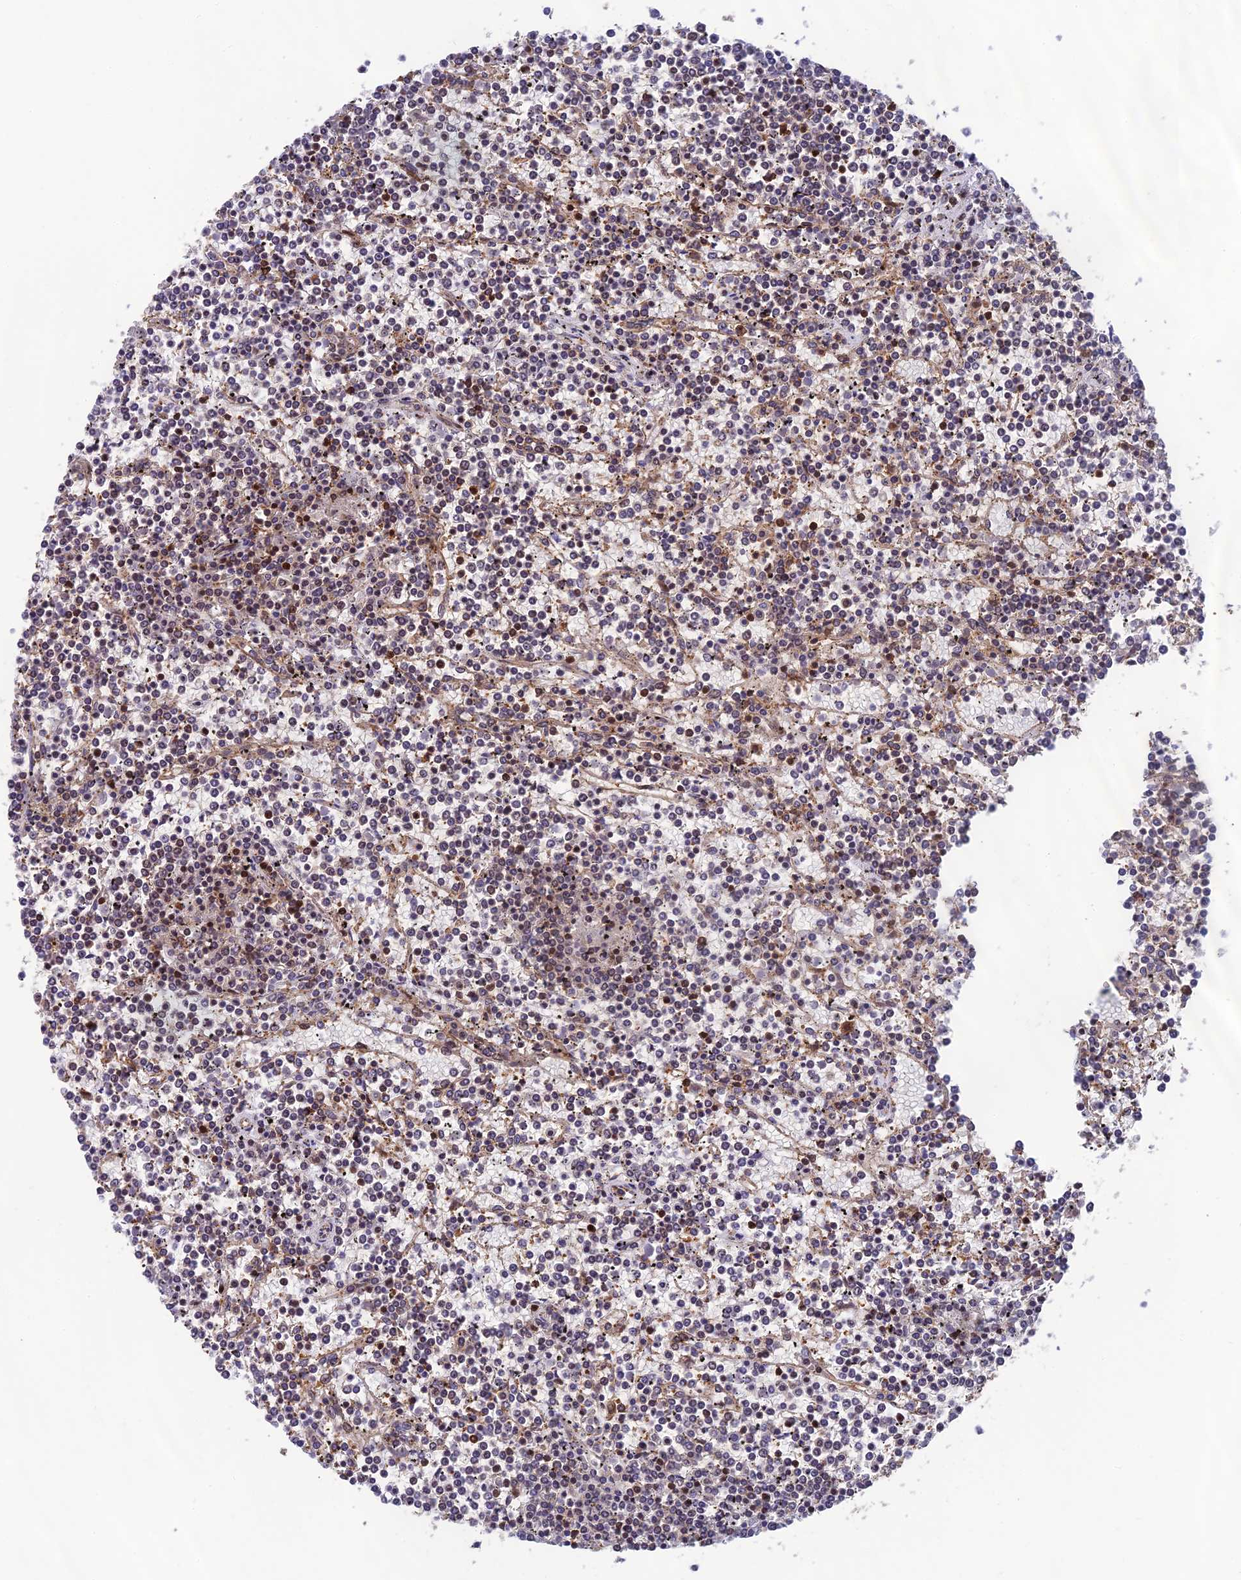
{"staining": {"intensity": "negative", "quantity": "none", "location": "none"}, "tissue": "lymphoma", "cell_type": "Tumor cells", "image_type": "cancer", "snomed": [{"axis": "morphology", "description": "Malignant lymphoma, non-Hodgkin's type, Low grade"}, {"axis": "topography", "description": "Spleen"}], "caption": "A high-resolution image shows immunohistochemistry staining of malignant lymphoma, non-Hodgkin's type (low-grade), which displays no significant expression in tumor cells.", "gene": "OSBPL1A", "patient": {"sex": "female", "age": 19}}